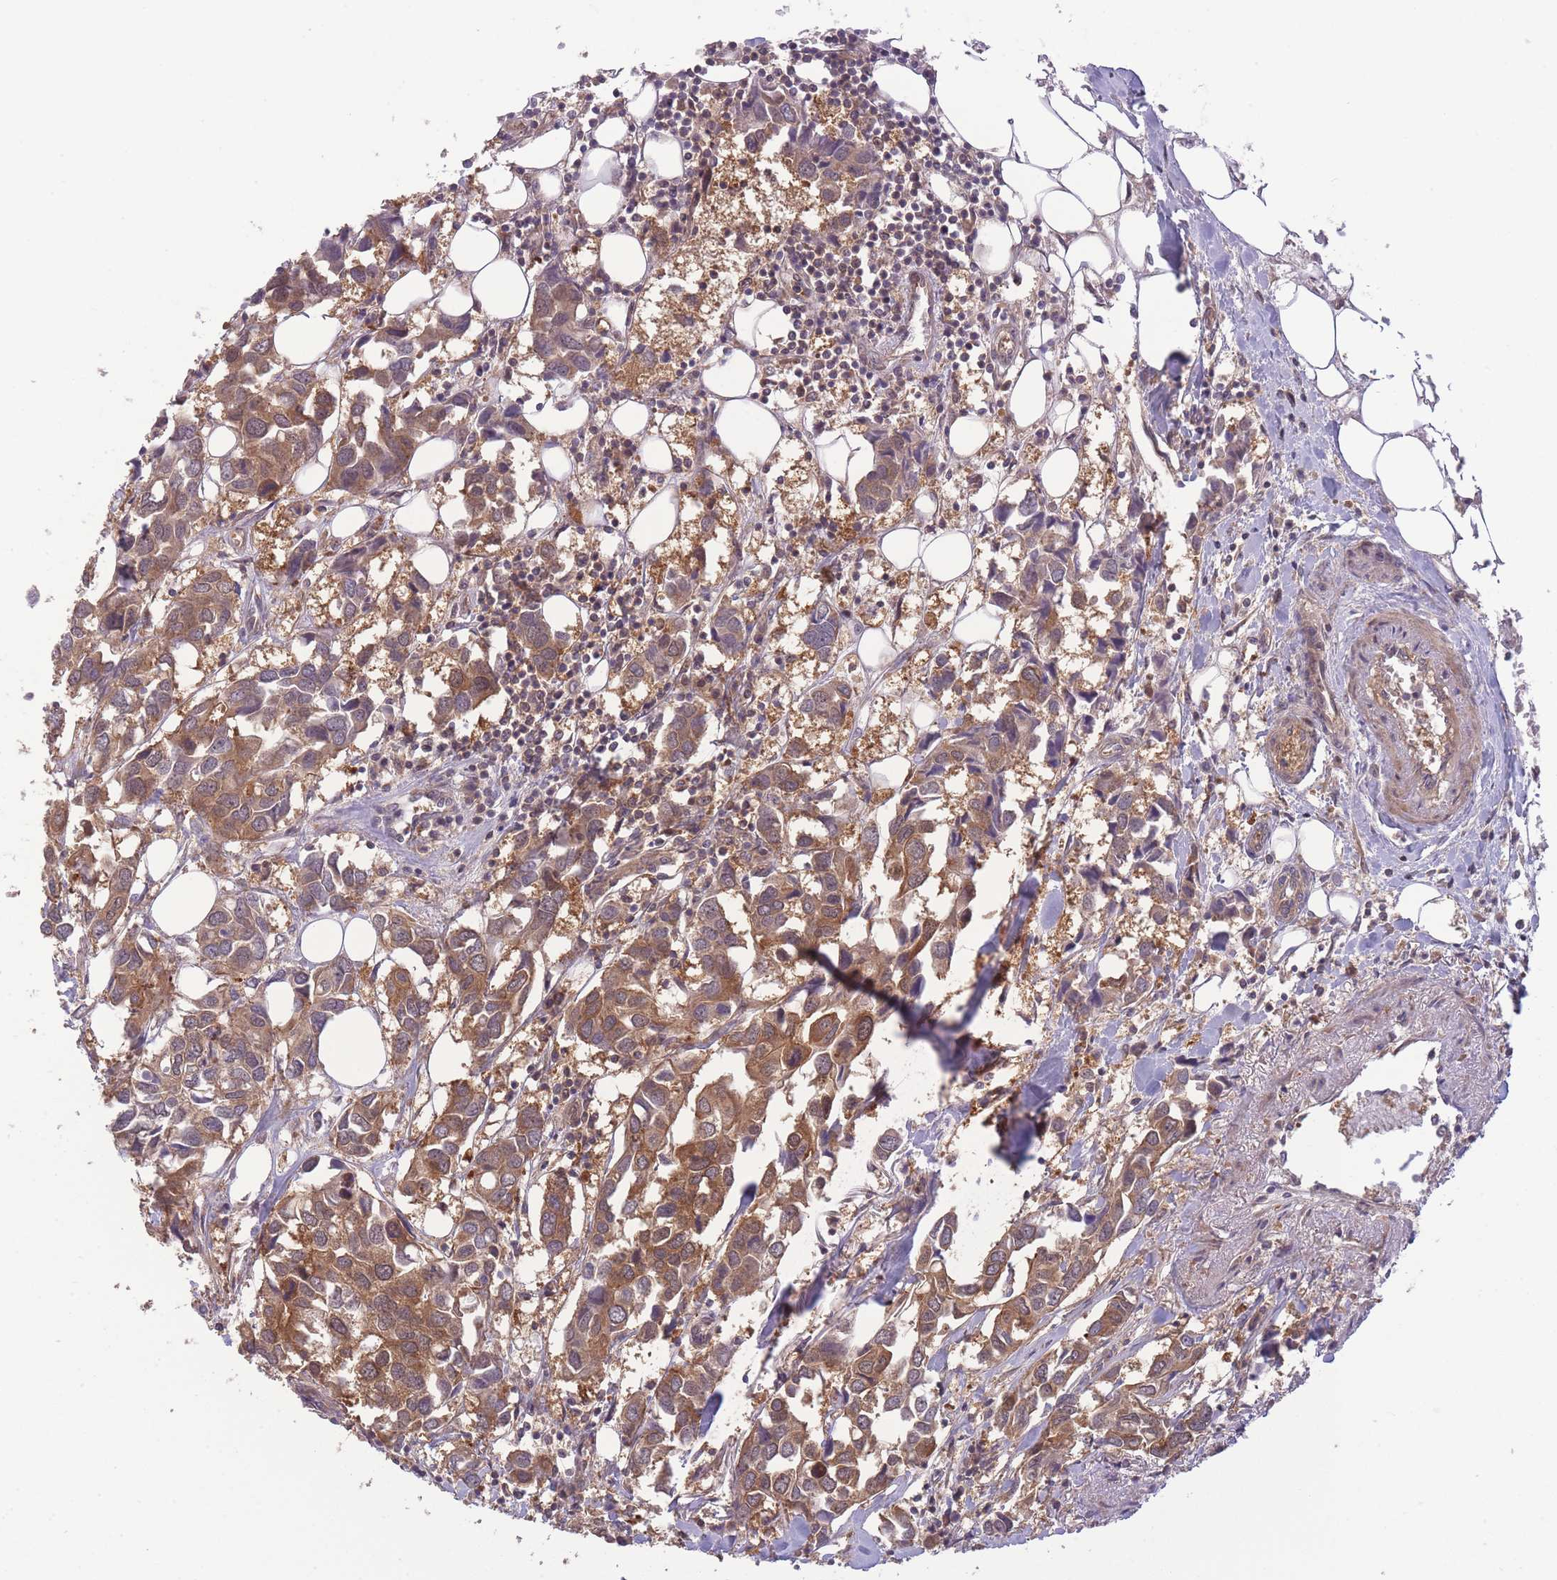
{"staining": {"intensity": "moderate", "quantity": ">75%", "location": "cytoplasmic/membranous"}, "tissue": "breast cancer", "cell_type": "Tumor cells", "image_type": "cancer", "snomed": [{"axis": "morphology", "description": "Duct carcinoma"}, {"axis": "topography", "description": "Breast"}], "caption": "Breast intraductal carcinoma stained for a protein (brown) reveals moderate cytoplasmic/membranous positive staining in approximately >75% of tumor cells.", "gene": "PFDN6", "patient": {"sex": "female", "age": 83}}